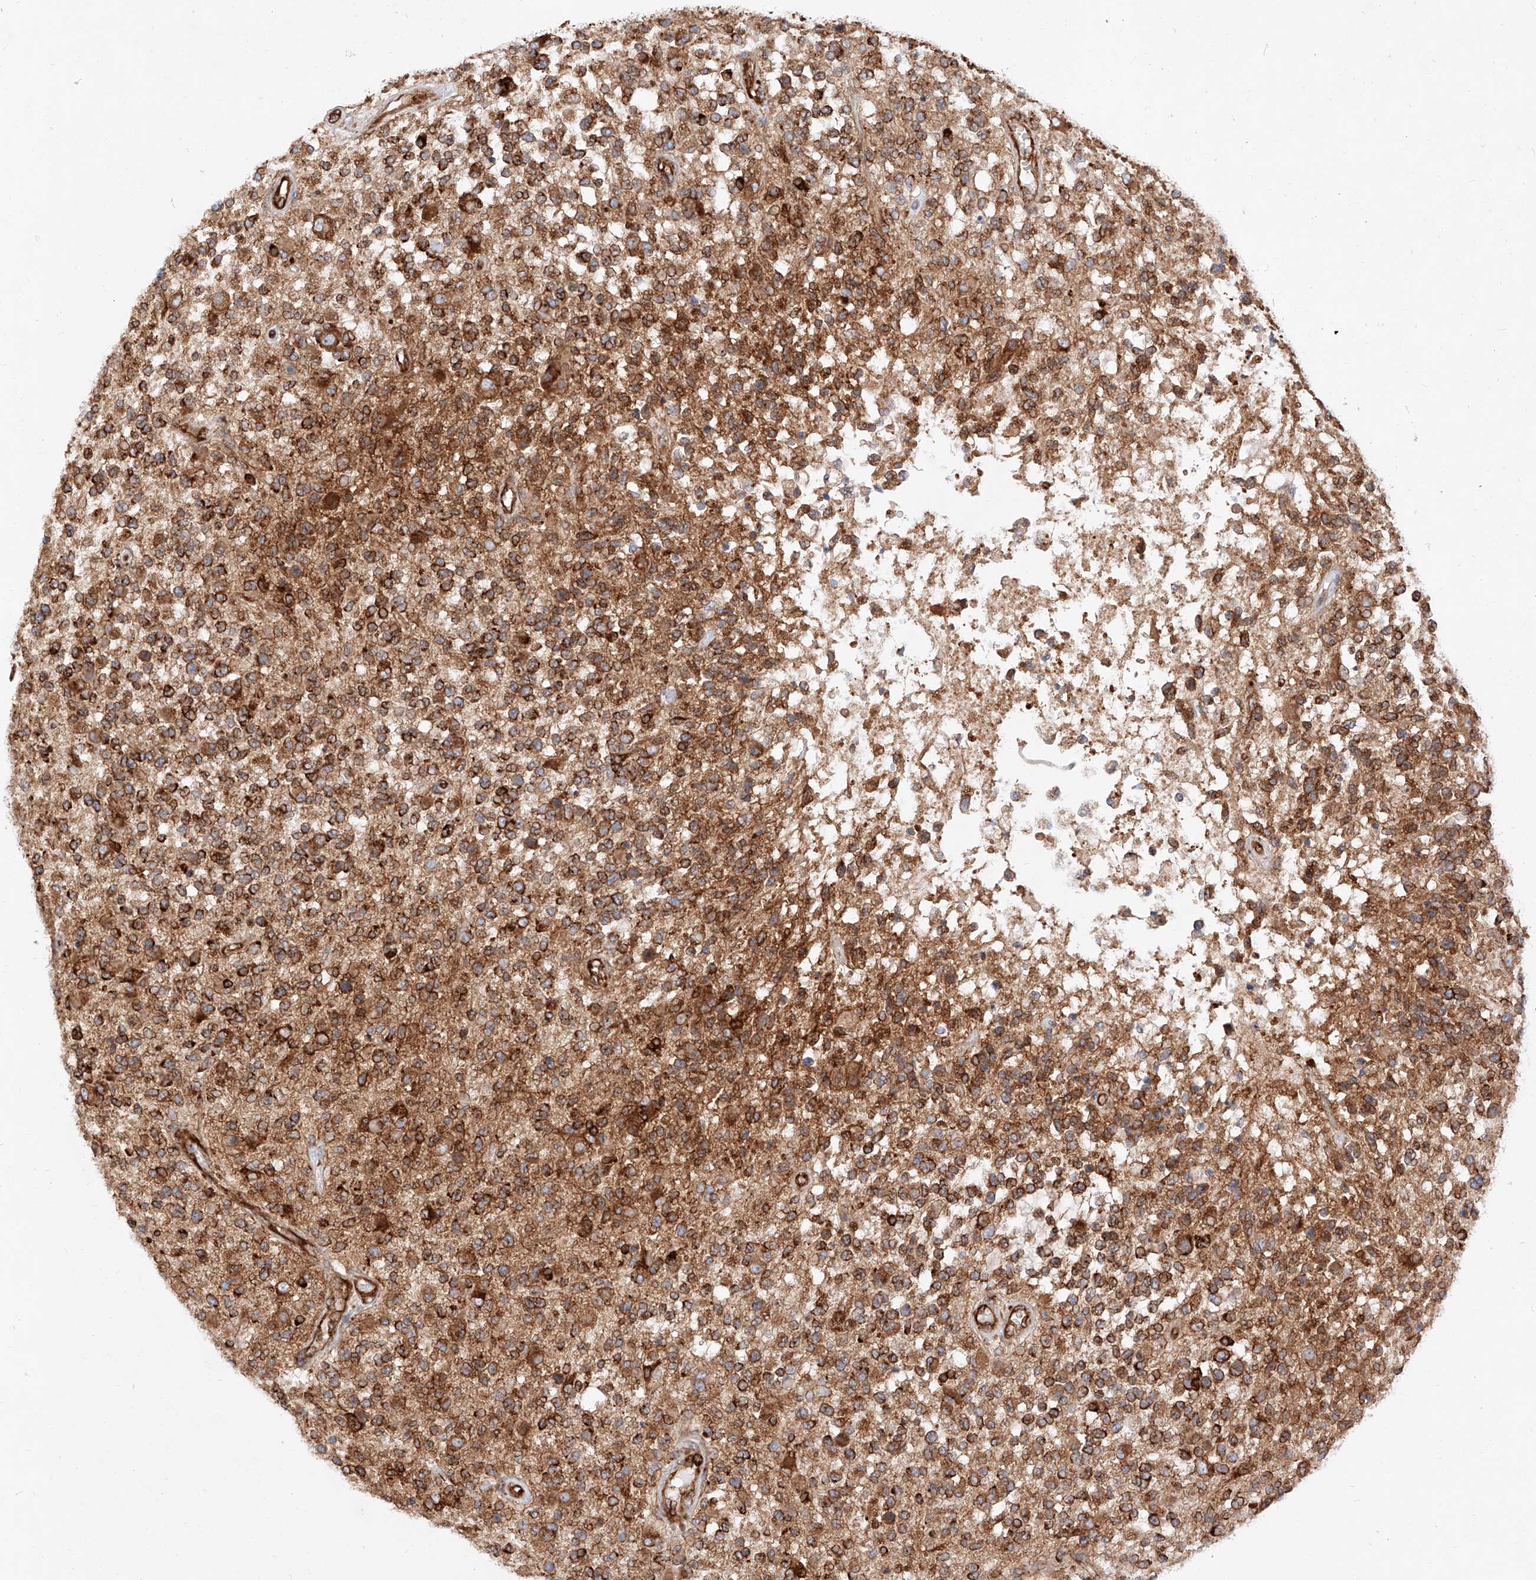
{"staining": {"intensity": "strong", "quantity": ">75%", "location": "cytoplasmic/membranous"}, "tissue": "glioma", "cell_type": "Tumor cells", "image_type": "cancer", "snomed": [{"axis": "morphology", "description": "Glioma, malignant, High grade"}, {"axis": "morphology", "description": "Glioblastoma, NOS"}, {"axis": "topography", "description": "Brain"}], "caption": "Immunohistochemical staining of glioma reveals strong cytoplasmic/membranous protein staining in about >75% of tumor cells. (Brightfield microscopy of DAB IHC at high magnification).", "gene": "CSGALNACT2", "patient": {"sex": "male", "age": 60}}